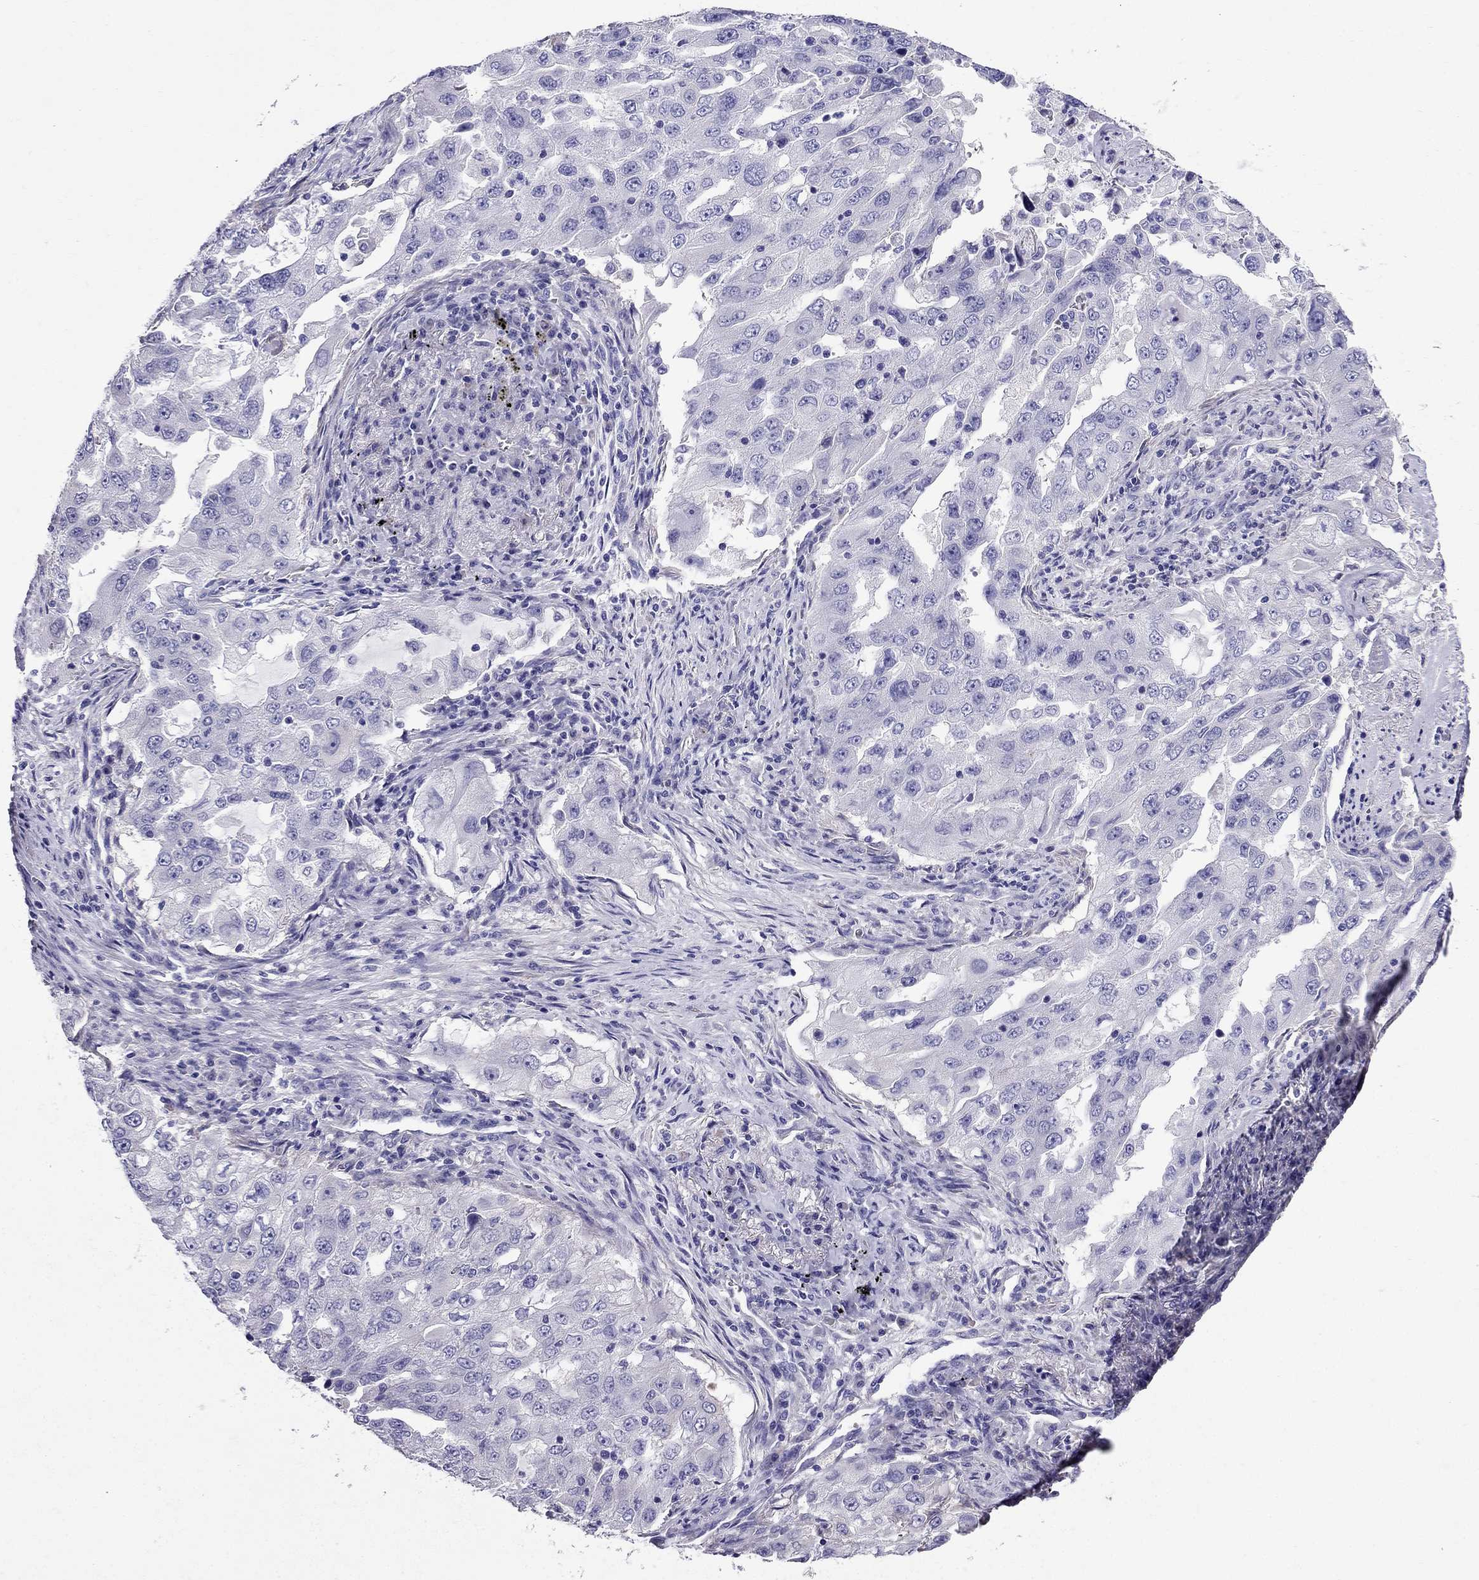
{"staining": {"intensity": "negative", "quantity": "none", "location": "none"}, "tissue": "lung cancer", "cell_type": "Tumor cells", "image_type": "cancer", "snomed": [{"axis": "morphology", "description": "Adenocarcinoma, NOS"}, {"axis": "topography", "description": "Lung"}], "caption": "Tumor cells are negative for brown protein staining in lung cancer.", "gene": "GPR50", "patient": {"sex": "female", "age": 61}}